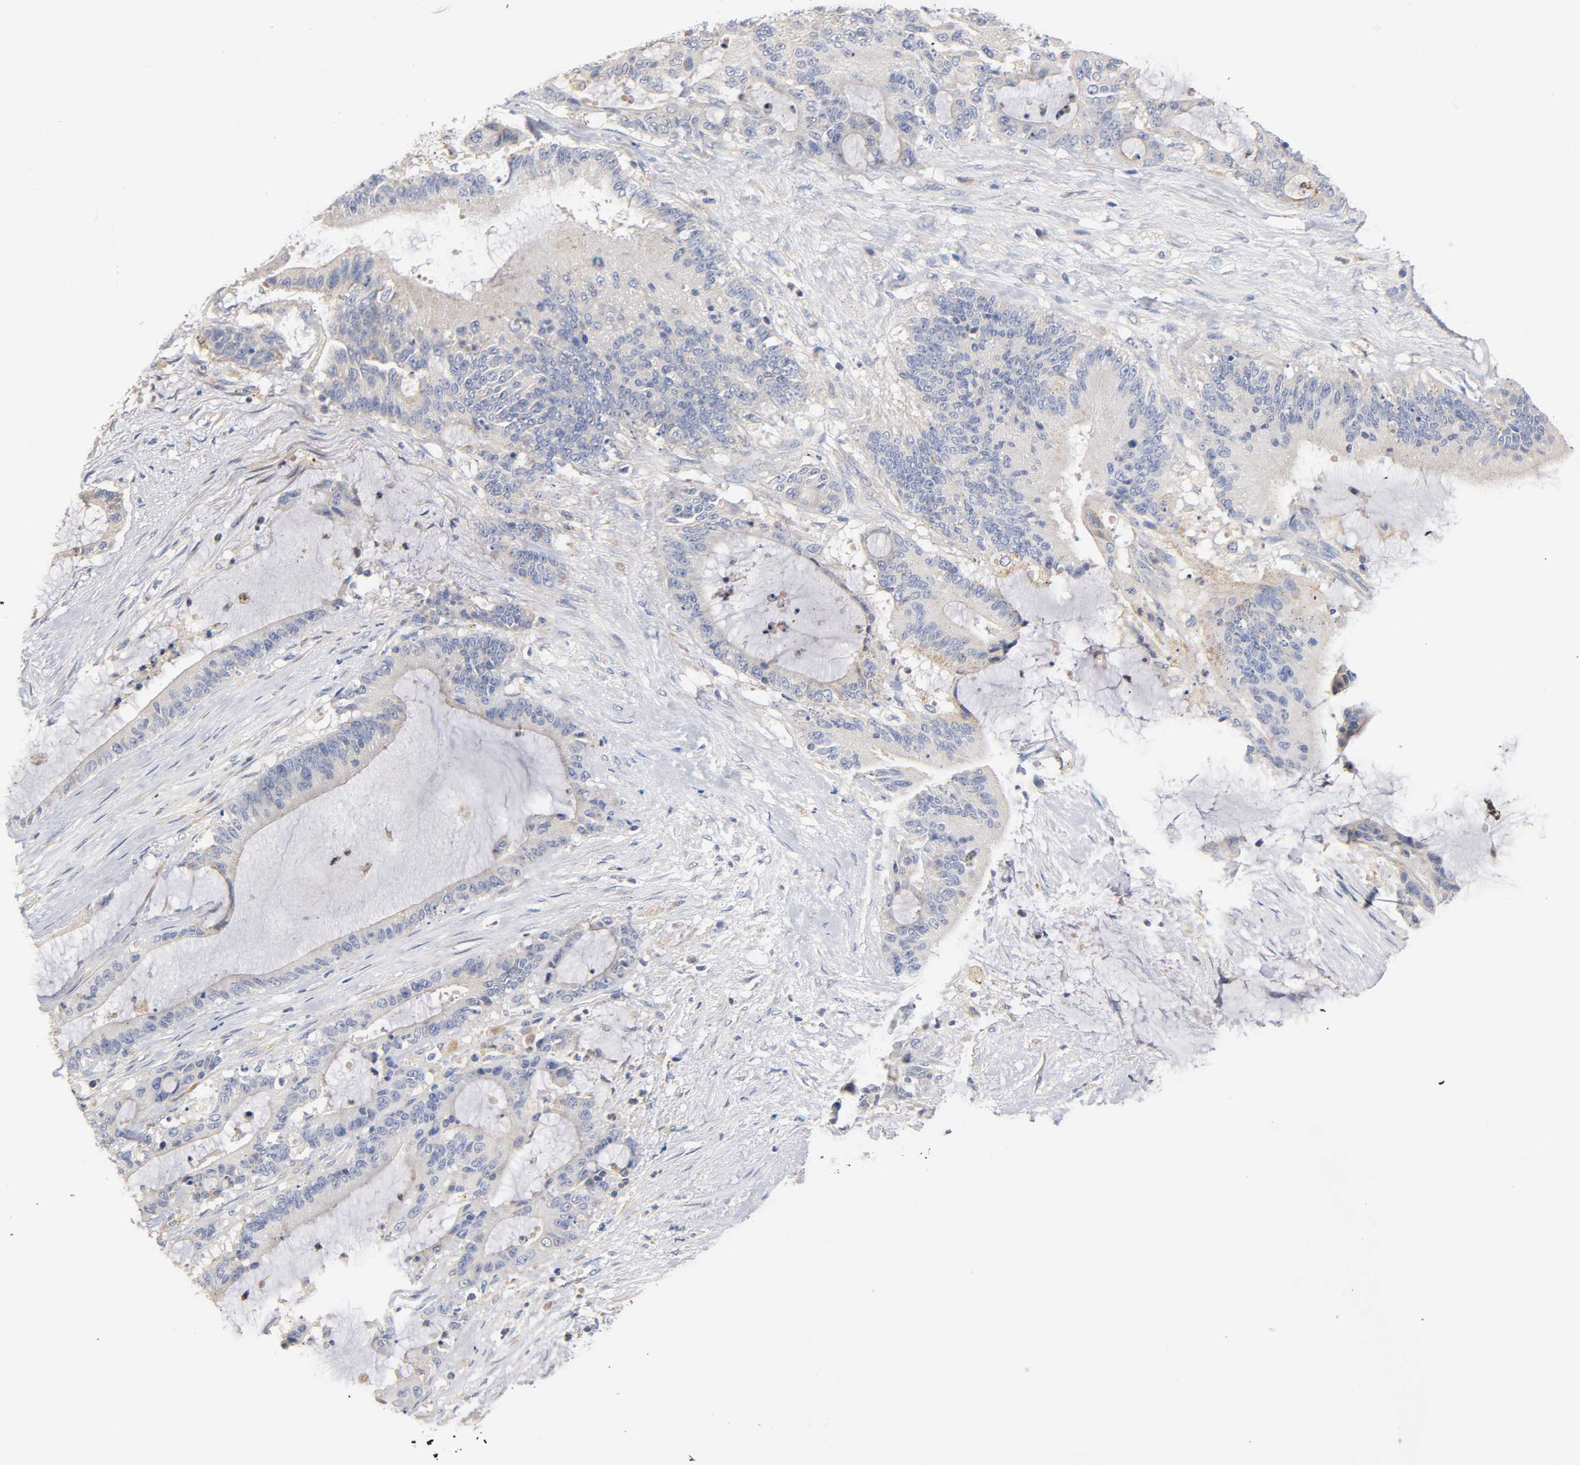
{"staining": {"intensity": "negative", "quantity": "none", "location": "none"}, "tissue": "liver cancer", "cell_type": "Tumor cells", "image_type": "cancer", "snomed": [{"axis": "morphology", "description": "Cholangiocarcinoma"}, {"axis": "topography", "description": "Liver"}], "caption": "This is a image of immunohistochemistry (IHC) staining of liver cancer, which shows no staining in tumor cells.", "gene": "SEMA5A", "patient": {"sex": "female", "age": 73}}